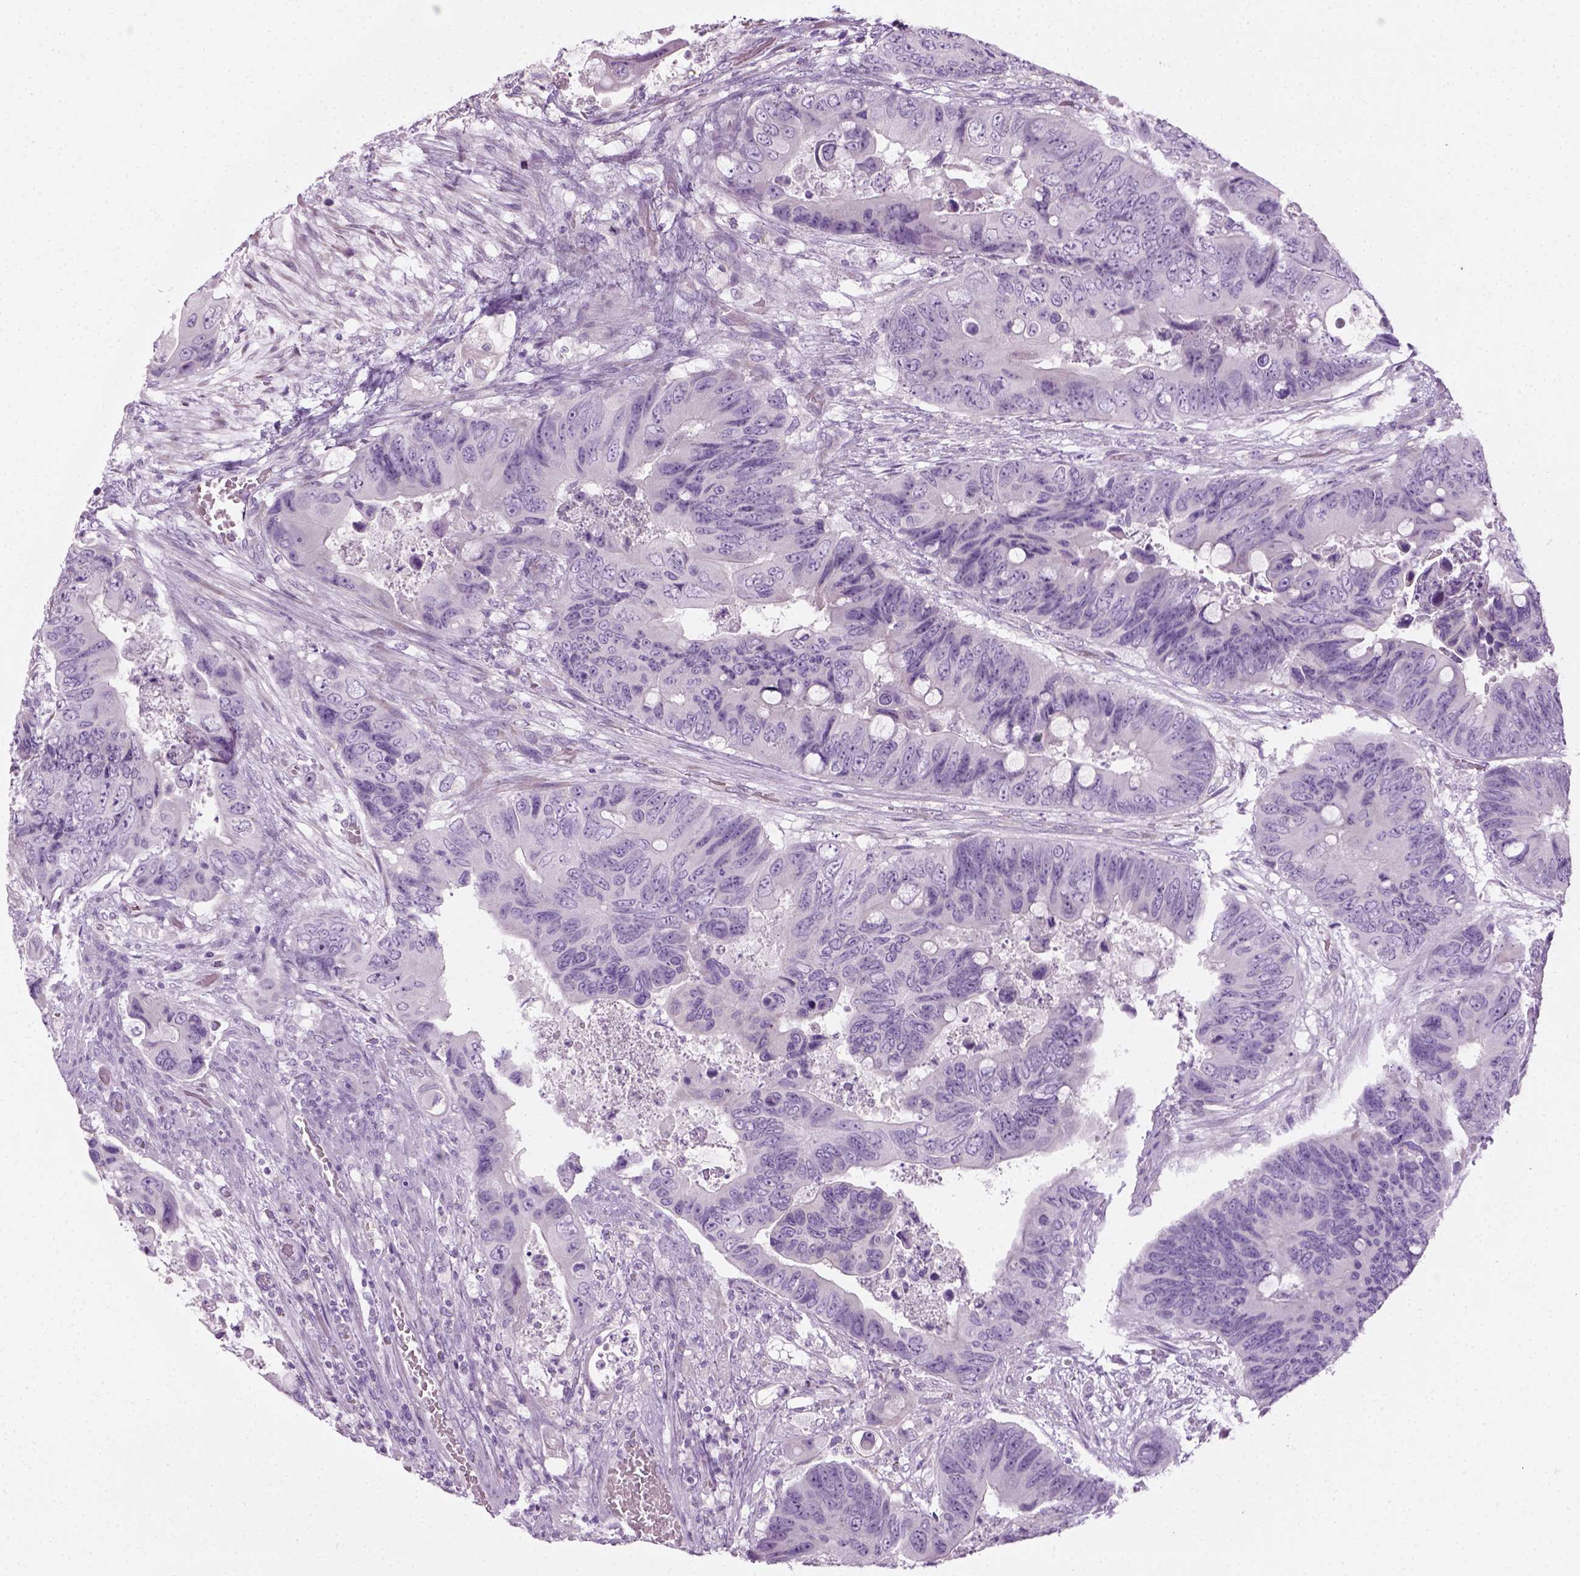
{"staining": {"intensity": "negative", "quantity": "none", "location": "none"}, "tissue": "colorectal cancer", "cell_type": "Tumor cells", "image_type": "cancer", "snomed": [{"axis": "morphology", "description": "Adenocarcinoma, NOS"}, {"axis": "topography", "description": "Rectum"}], "caption": "Immunohistochemistry image of neoplastic tissue: colorectal adenocarcinoma stained with DAB (3,3'-diaminobenzidine) reveals no significant protein expression in tumor cells. (Immunohistochemistry, brightfield microscopy, high magnification).", "gene": "CIBAR2", "patient": {"sex": "male", "age": 63}}